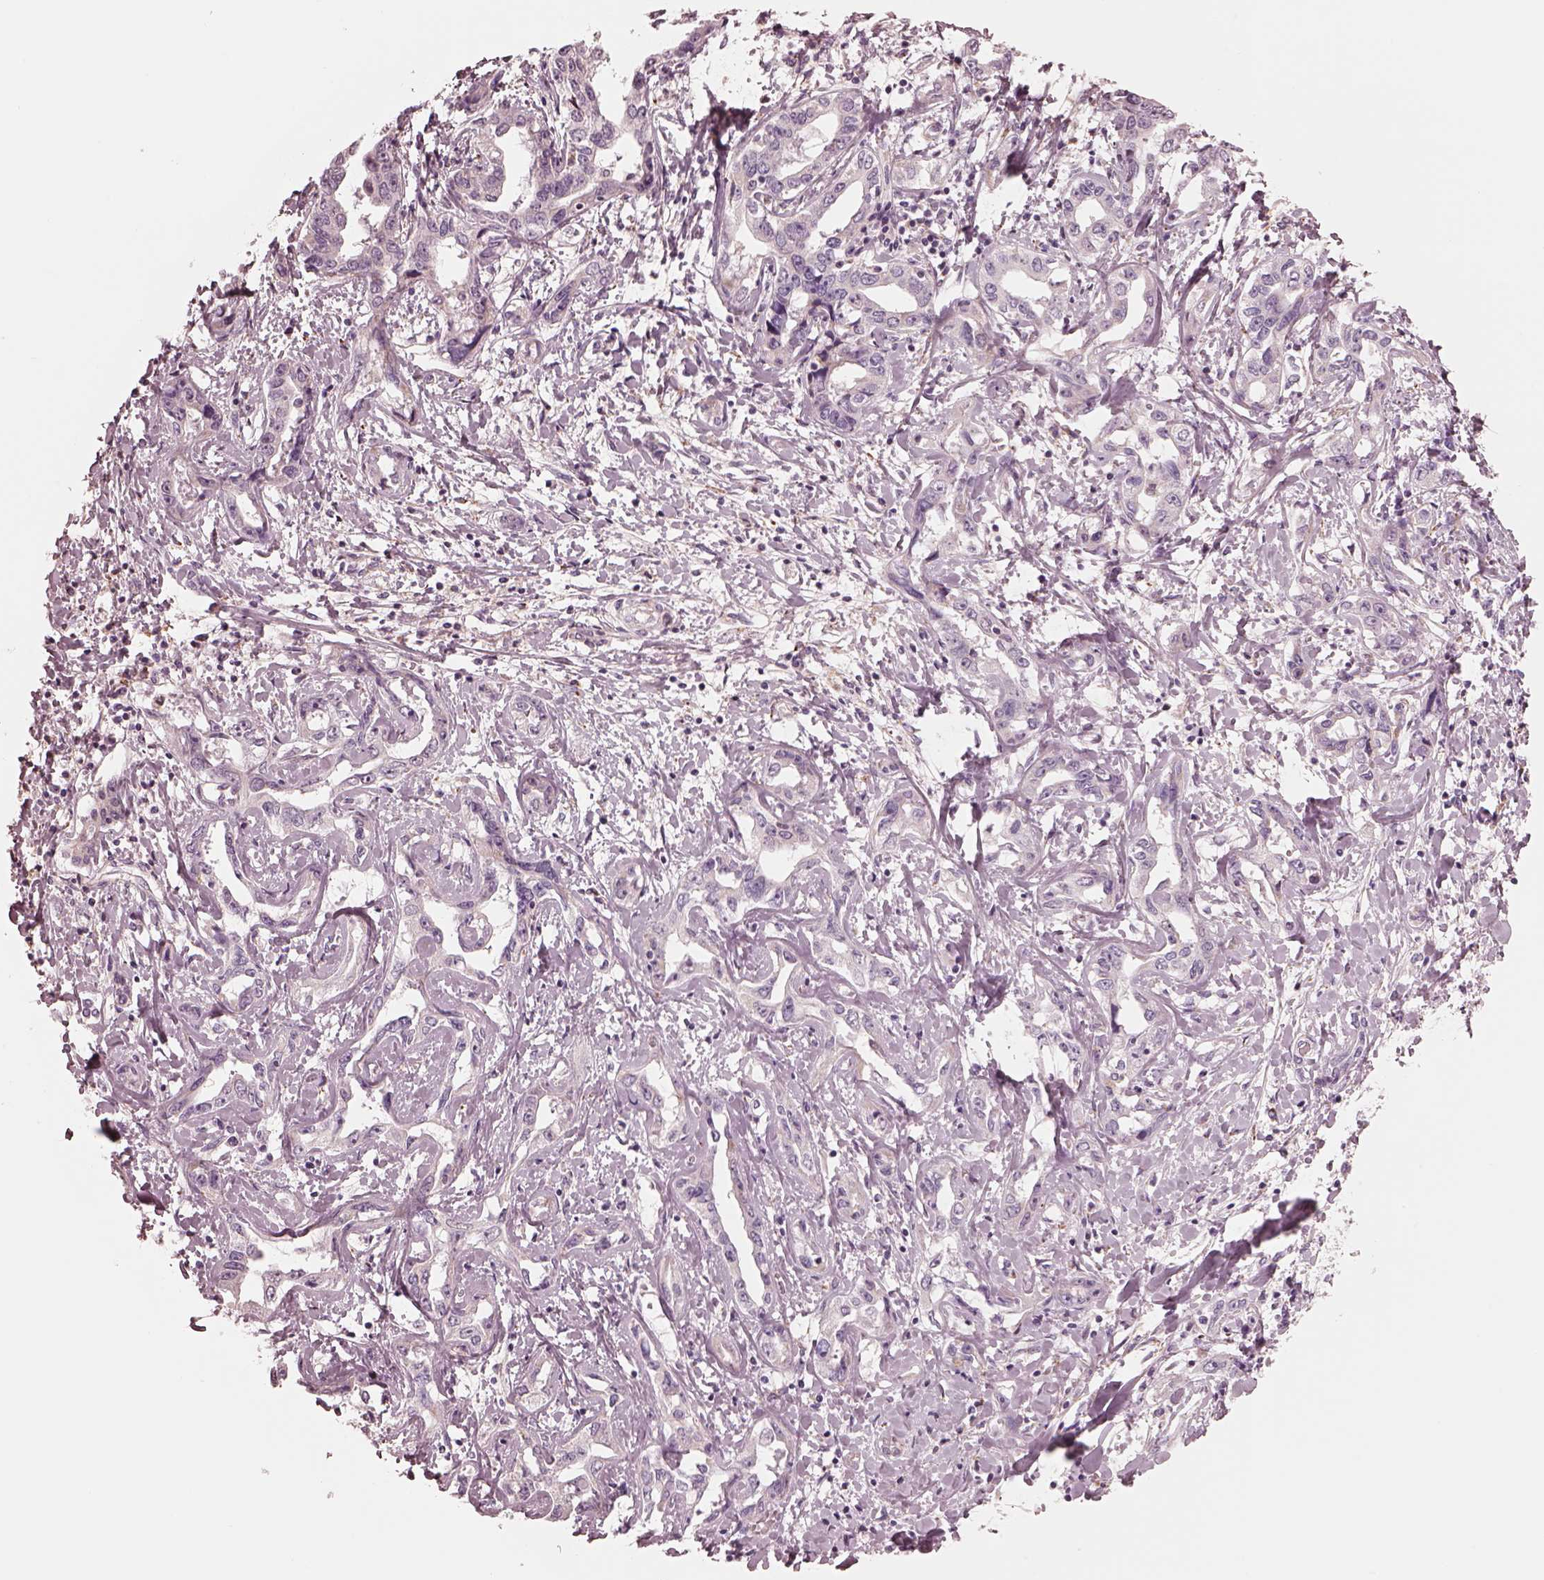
{"staining": {"intensity": "negative", "quantity": "none", "location": "none"}, "tissue": "liver cancer", "cell_type": "Tumor cells", "image_type": "cancer", "snomed": [{"axis": "morphology", "description": "Cholangiocarcinoma"}, {"axis": "topography", "description": "Liver"}], "caption": "Tumor cells are negative for protein expression in human cholangiocarcinoma (liver).", "gene": "CADM2", "patient": {"sex": "male", "age": 59}}